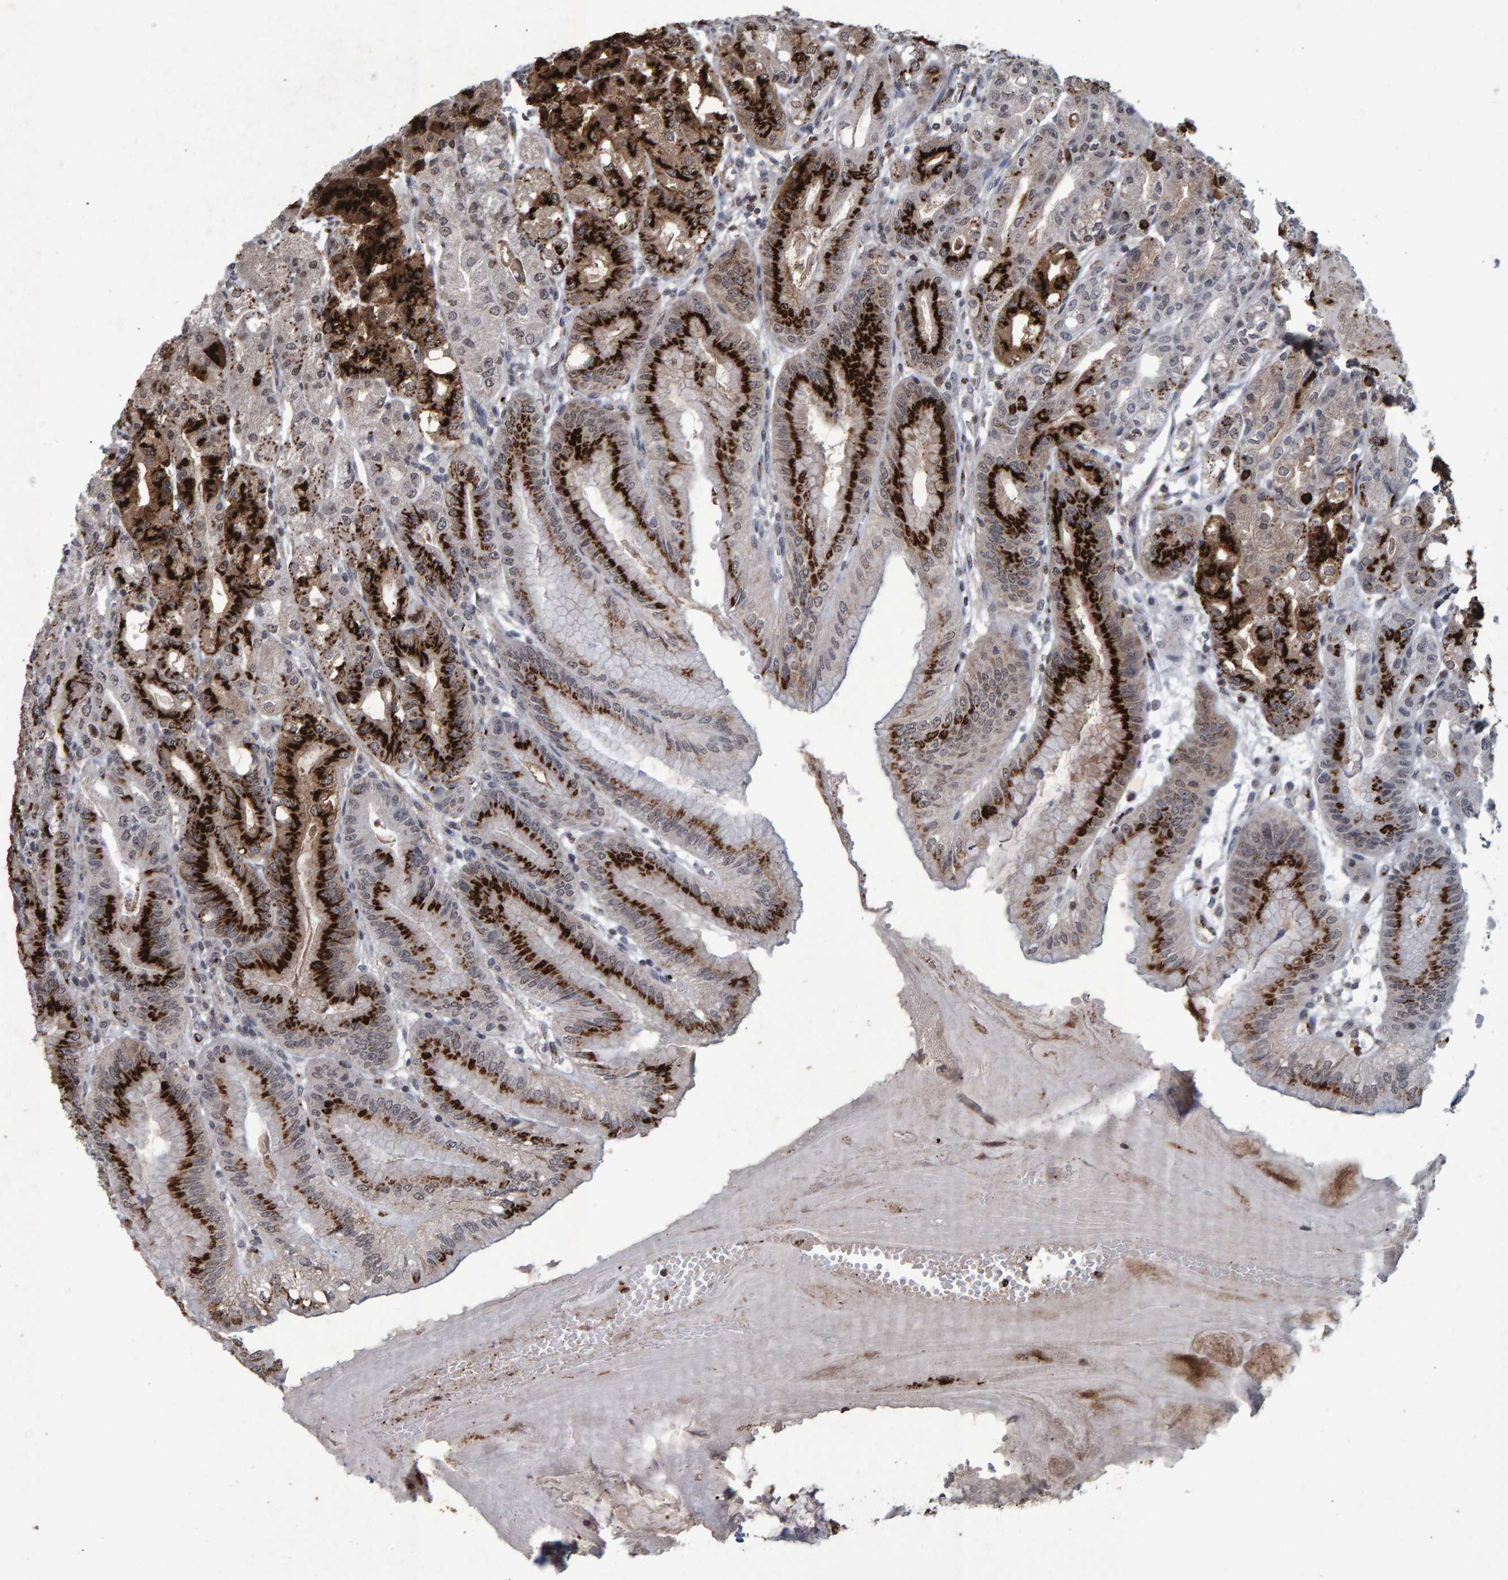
{"staining": {"intensity": "strong", "quantity": ">75%", "location": "cytoplasmic/membranous"}, "tissue": "stomach", "cell_type": "Glandular cells", "image_type": "normal", "snomed": [{"axis": "morphology", "description": "Normal tissue, NOS"}, {"axis": "topography", "description": "Stomach, lower"}], "caption": "Stomach stained with DAB immunohistochemistry shows high levels of strong cytoplasmic/membranous staining in approximately >75% of glandular cells.", "gene": "GALC", "patient": {"sex": "male", "age": 71}}